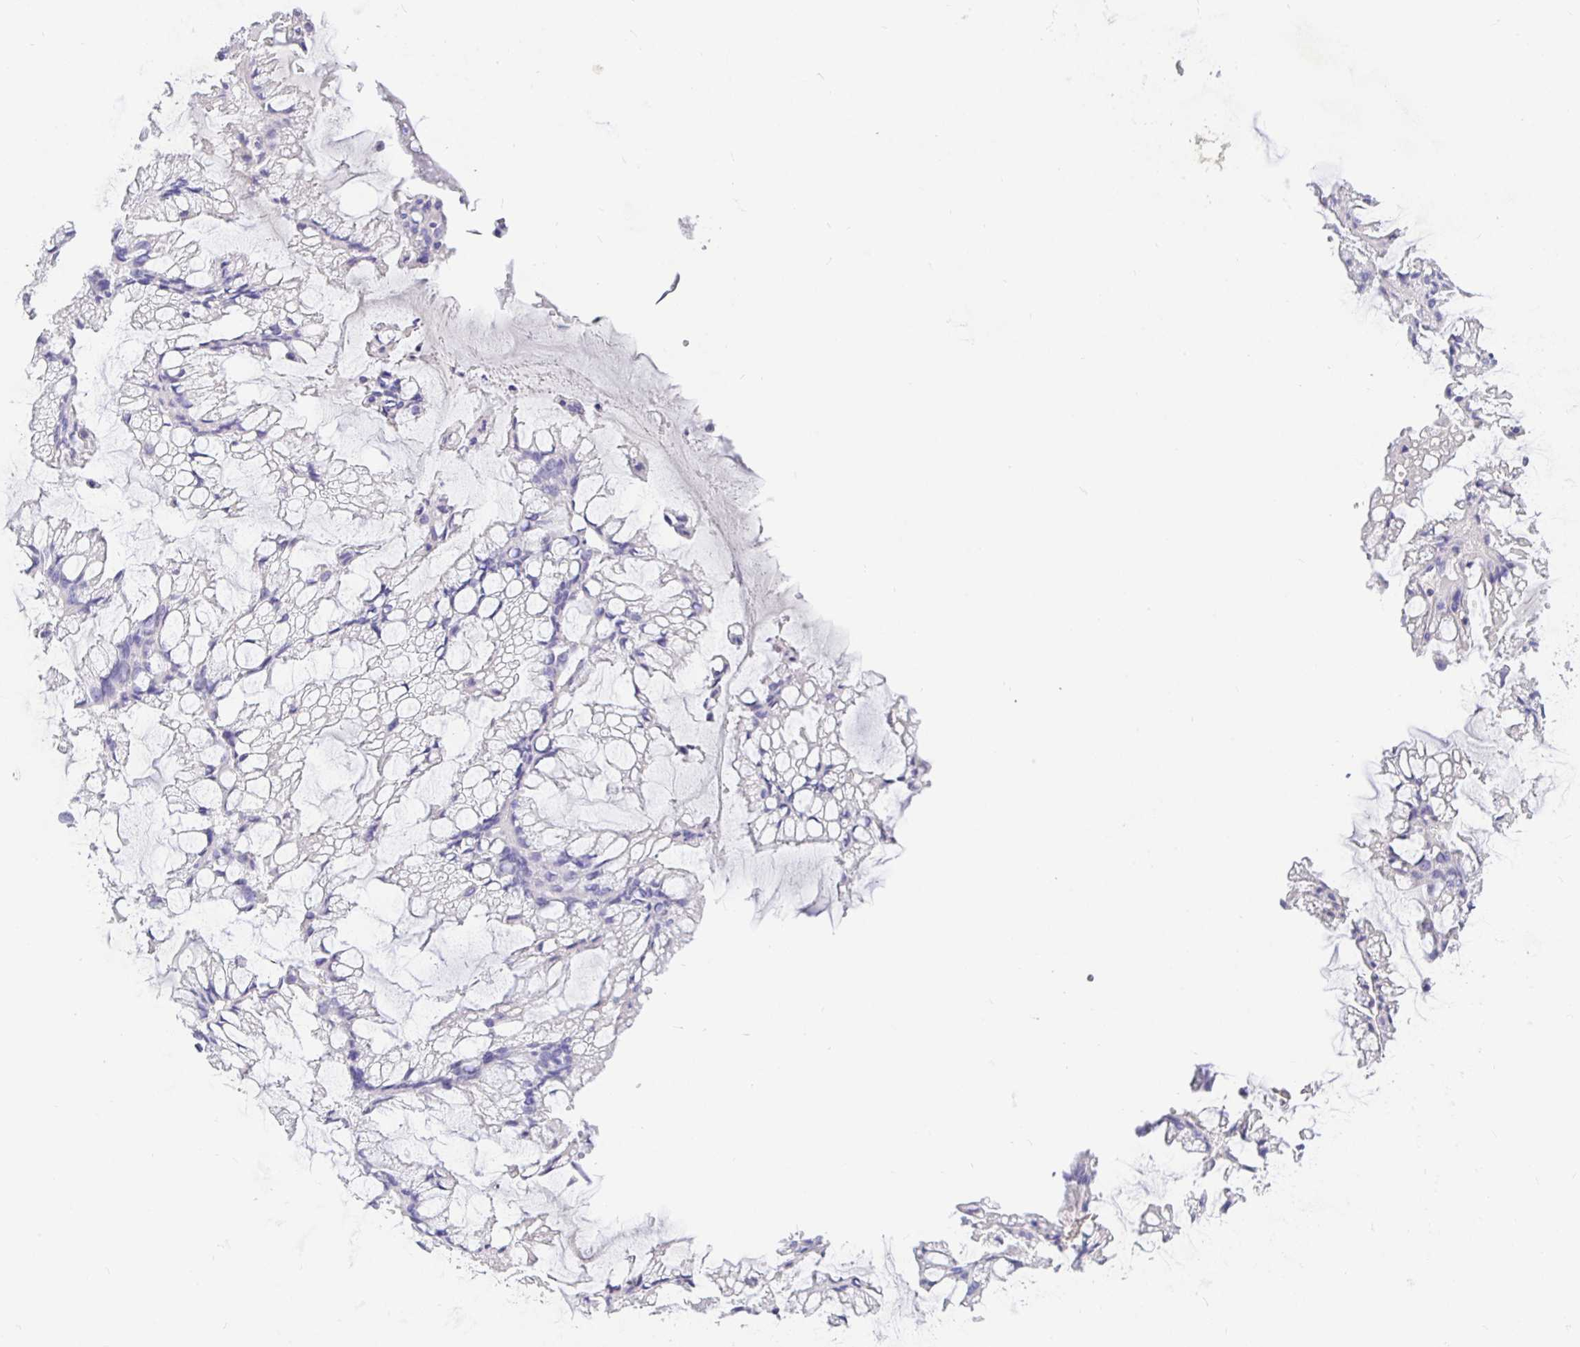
{"staining": {"intensity": "negative", "quantity": "none", "location": "none"}, "tissue": "ovarian cancer", "cell_type": "Tumor cells", "image_type": "cancer", "snomed": [{"axis": "morphology", "description": "Cystadenocarcinoma, mucinous, NOS"}, {"axis": "topography", "description": "Ovary"}], "caption": "IHC of human ovarian cancer exhibits no expression in tumor cells.", "gene": "TPTE", "patient": {"sex": "female", "age": 73}}